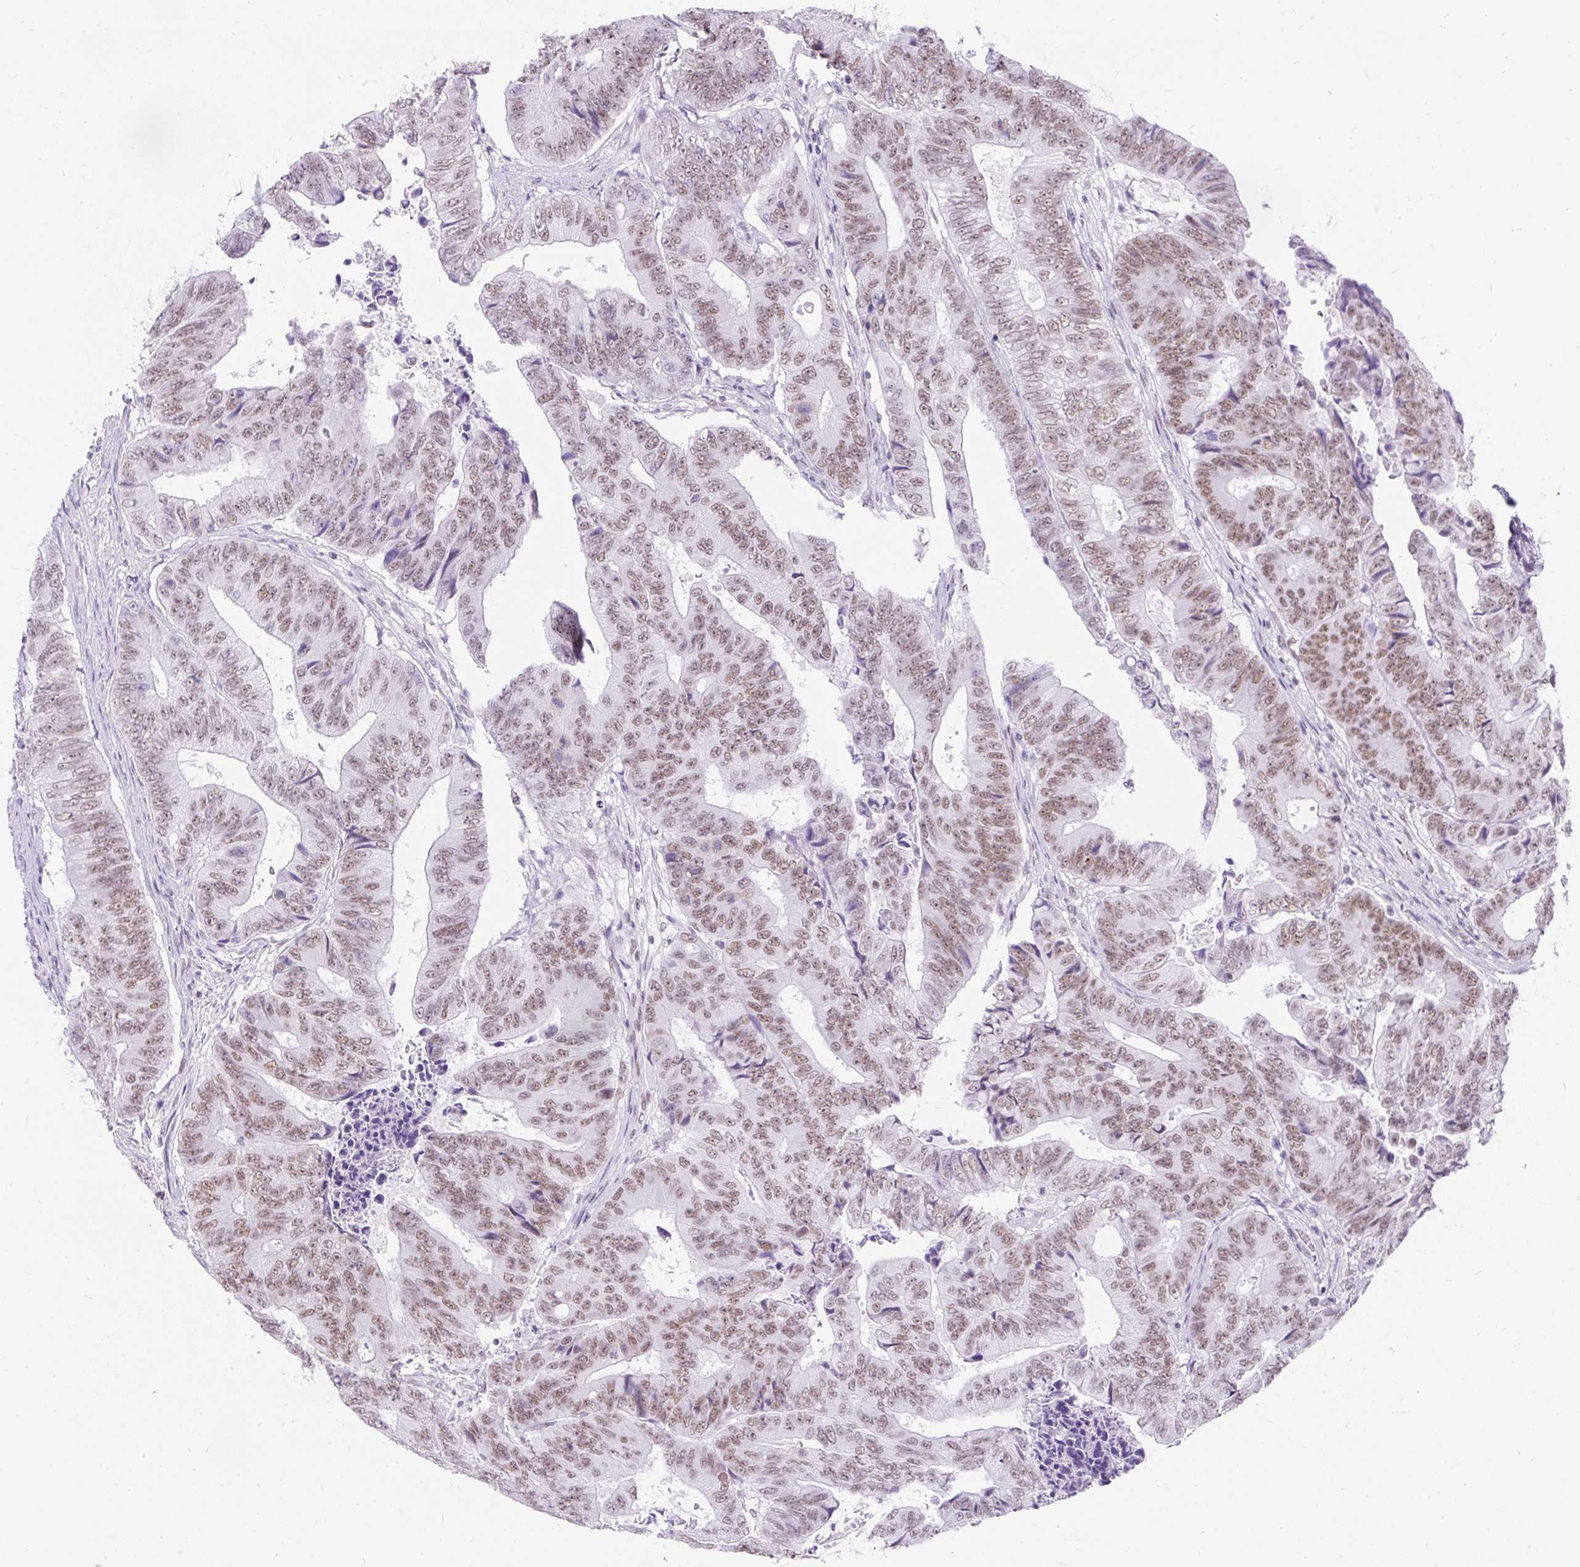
{"staining": {"intensity": "moderate", "quantity": "25%-75%", "location": "nuclear"}, "tissue": "colorectal cancer", "cell_type": "Tumor cells", "image_type": "cancer", "snomed": [{"axis": "morphology", "description": "Adenocarcinoma, NOS"}, {"axis": "topography", "description": "Colon"}], "caption": "An IHC histopathology image of neoplastic tissue is shown. Protein staining in brown highlights moderate nuclear positivity in colorectal adenocarcinoma within tumor cells.", "gene": "PLCXD2", "patient": {"sex": "female", "age": 48}}